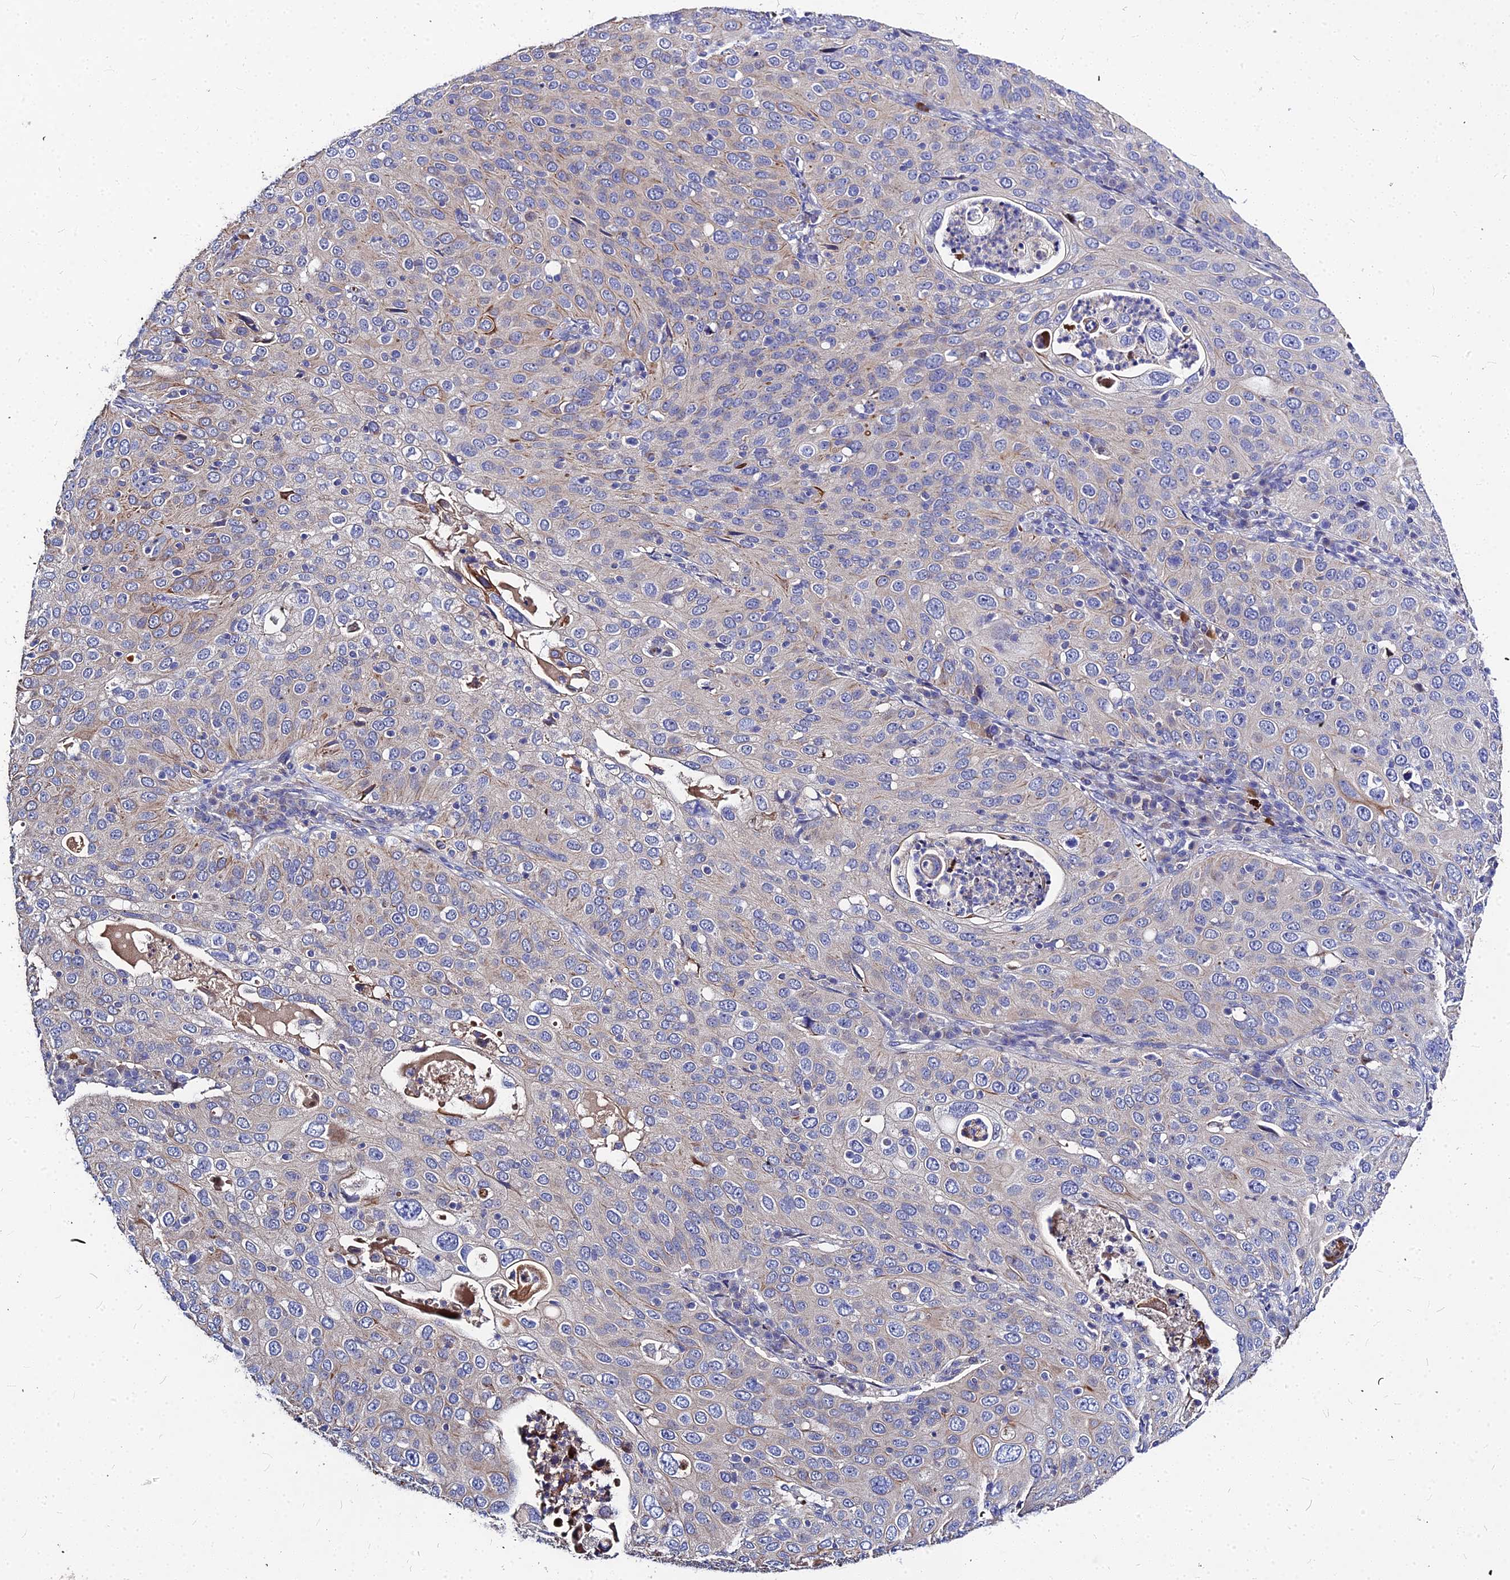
{"staining": {"intensity": "strong", "quantity": "<25%", "location": "cytoplasmic/membranous"}, "tissue": "cervical cancer", "cell_type": "Tumor cells", "image_type": "cancer", "snomed": [{"axis": "morphology", "description": "Squamous cell carcinoma, NOS"}, {"axis": "topography", "description": "Cervix"}], "caption": "This image shows immunohistochemistry (IHC) staining of cervical cancer, with medium strong cytoplasmic/membranous positivity in approximately <25% of tumor cells.", "gene": "DMRTA1", "patient": {"sex": "female", "age": 36}}